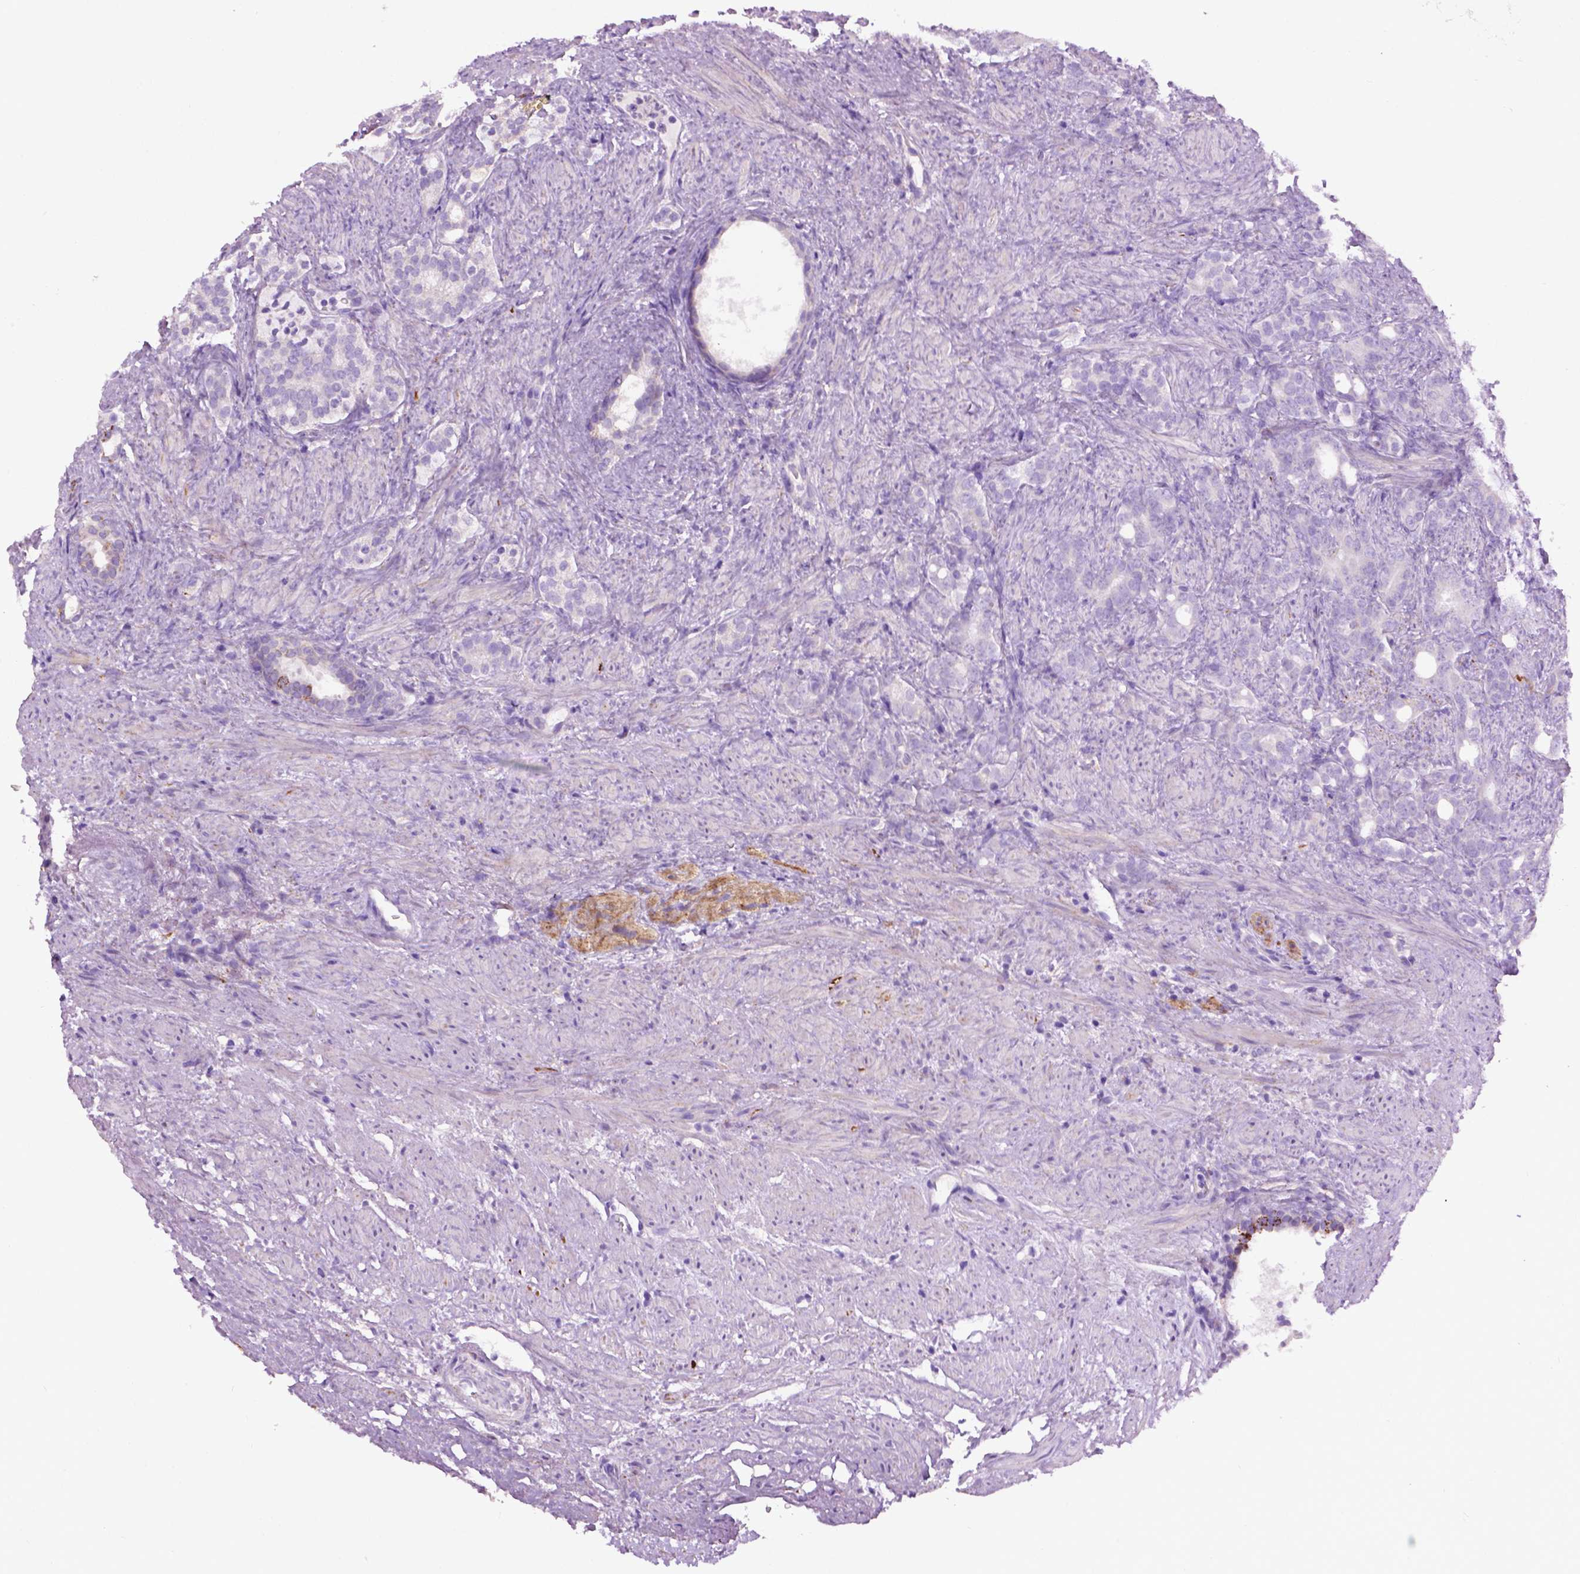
{"staining": {"intensity": "negative", "quantity": "none", "location": "none"}, "tissue": "prostate cancer", "cell_type": "Tumor cells", "image_type": "cancer", "snomed": [{"axis": "morphology", "description": "Adenocarcinoma, High grade"}, {"axis": "topography", "description": "Prostate"}], "caption": "This histopathology image is of high-grade adenocarcinoma (prostate) stained with IHC to label a protein in brown with the nuclei are counter-stained blue. There is no expression in tumor cells.", "gene": "TMEM132E", "patient": {"sex": "male", "age": 84}}